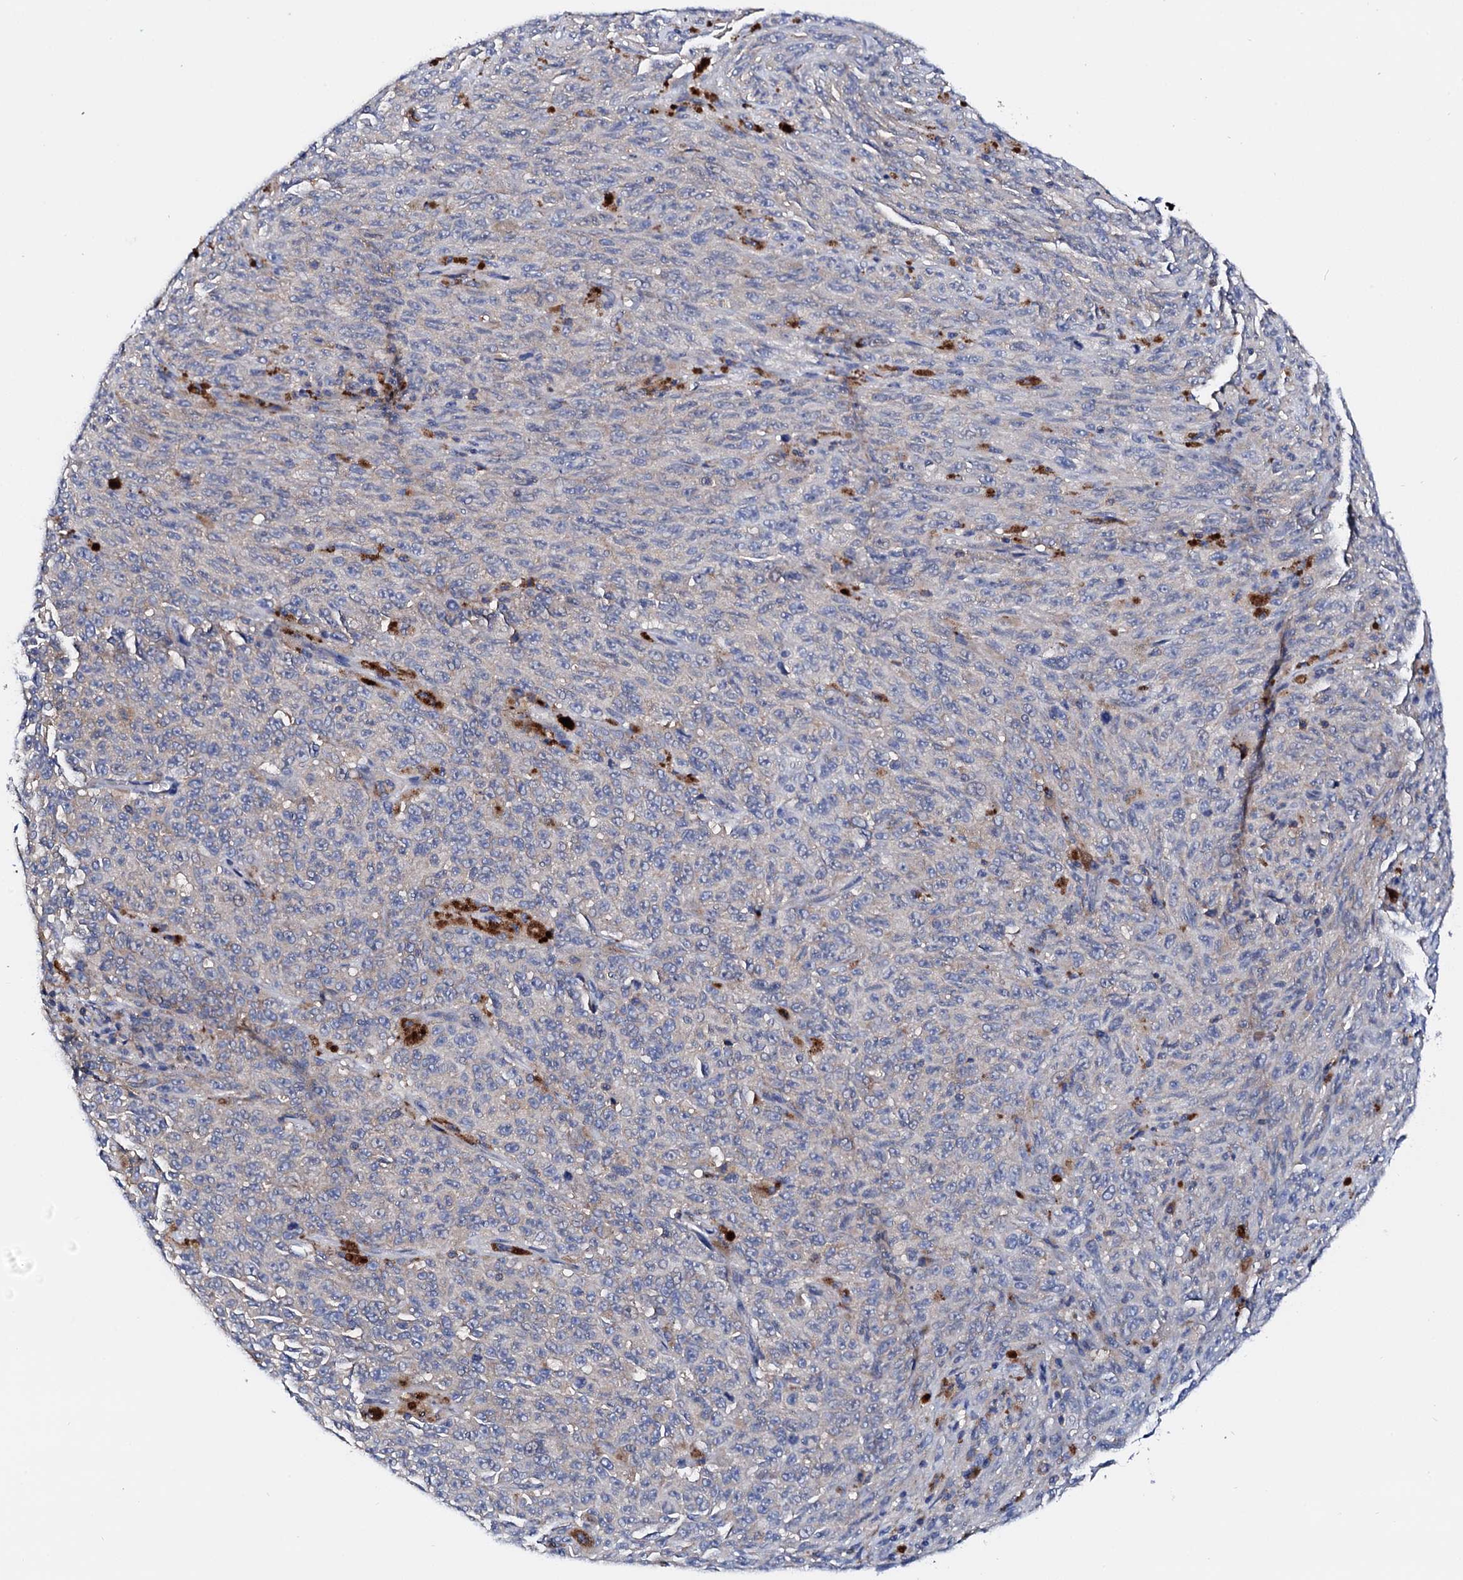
{"staining": {"intensity": "negative", "quantity": "none", "location": "none"}, "tissue": "melanoma", "cell_type": "Tumor cells", "image_type": "cancer", "snomed": [{"axis": "morphology", "description": "Malignant melanoma, NOS"}, {"axis": "topography", "description": "Skin"}], "caption": "Malignant melanoma was stained to show a protein in brown. There is no significant positivity in tumor cells. (Immunohistochemistry (ihc), brightfield microscopy, high magnification).", "gene": "NUP58", "patient": {"sex": "female", "age": 82}}